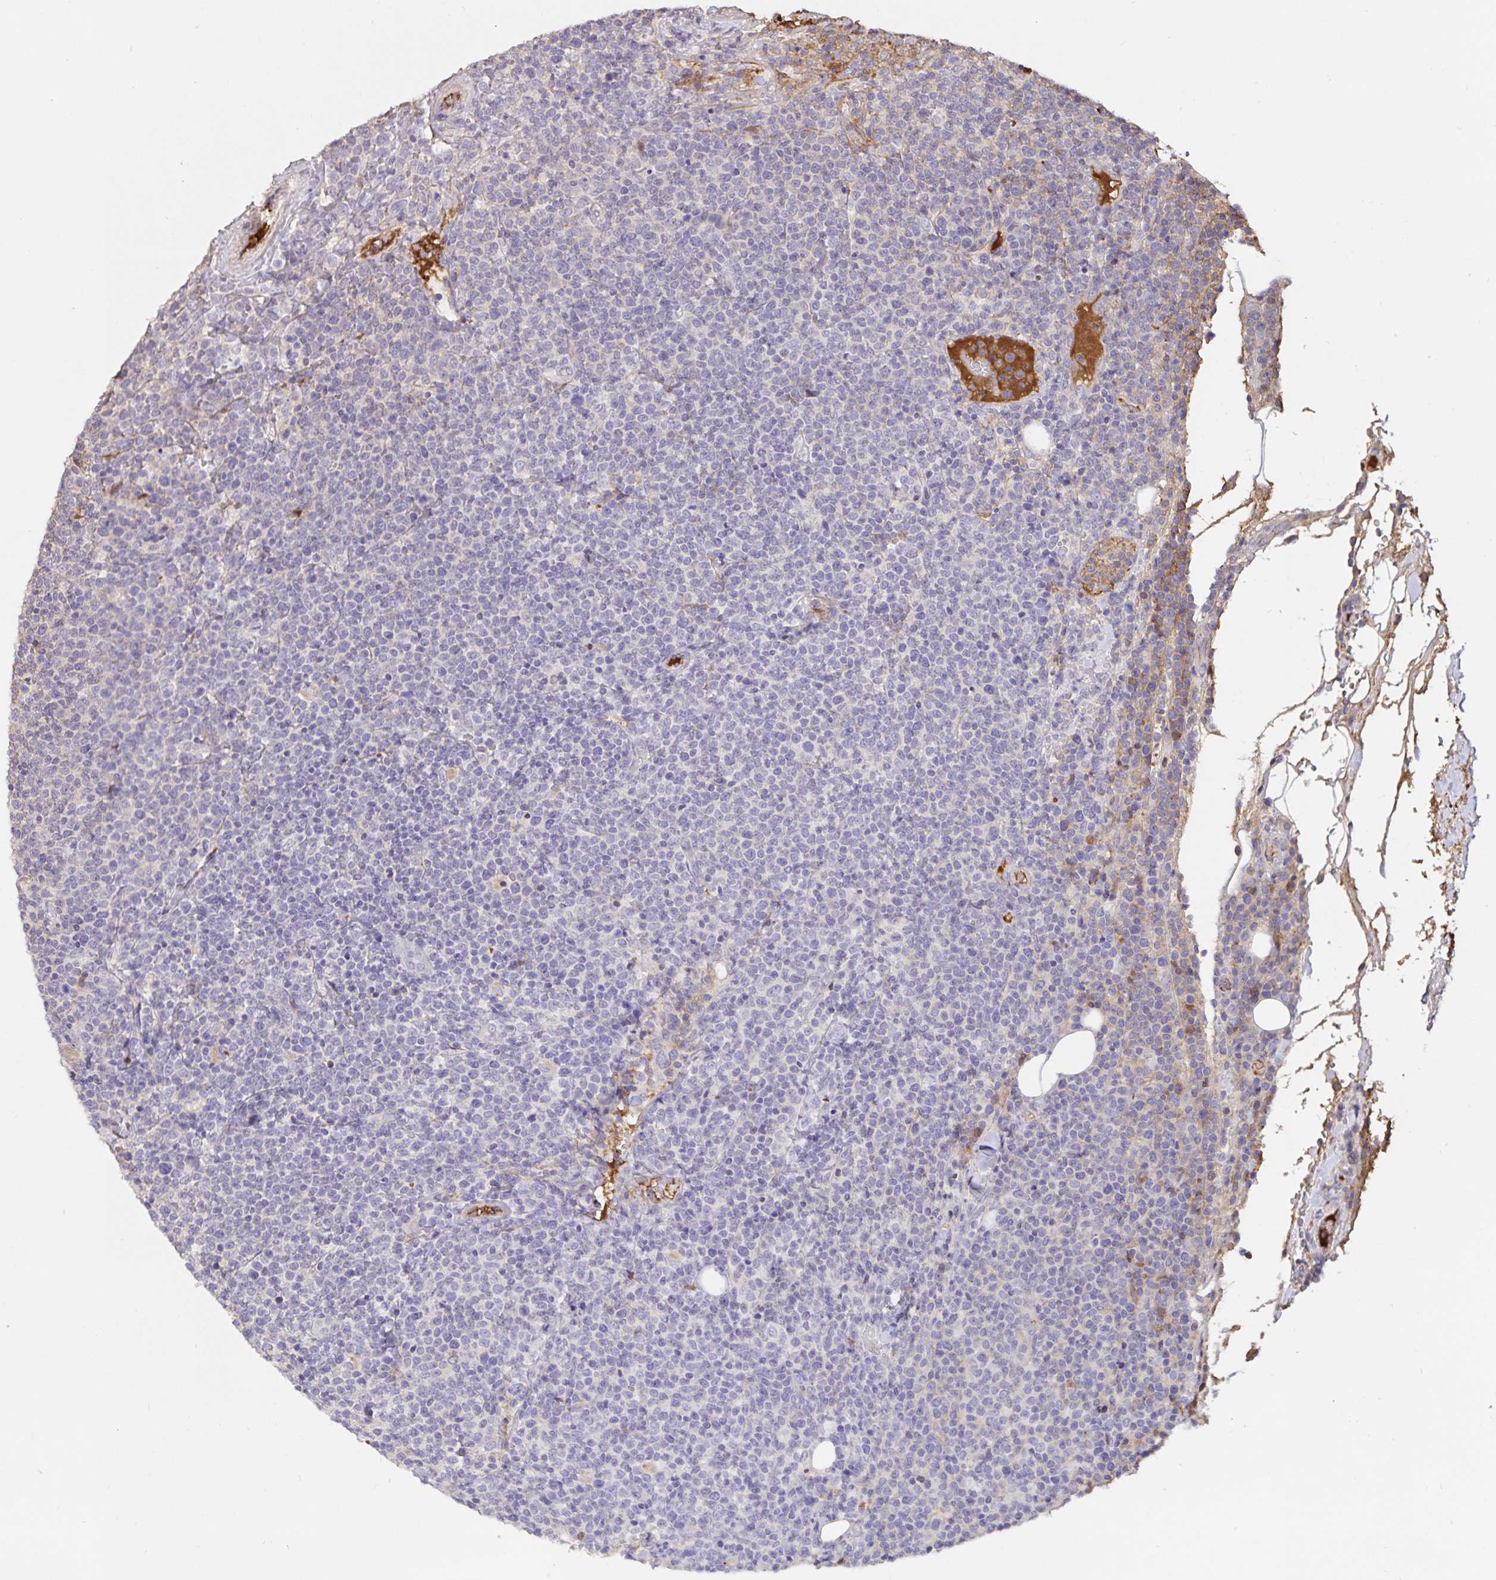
{"staining": {"intensity": "negative", "quantity": "none", "location": "none"}, "tissue": "lymphoma", "cell_type": "Tumor cells", "image_type": "cancer", "snomed": [{"axis": "morphology", "description": "Malignant lymphoma, non-Hodgkin's type, High grade"}, {"axis": "topography", "description": "Lymph node"}], "caption": "Tumor cells are negative for protein expression in human high-grade malignant lymphoma, non-Hodgkin's type.", "gene": "FGG", "patient": {"sex": "male", "age": 61}}